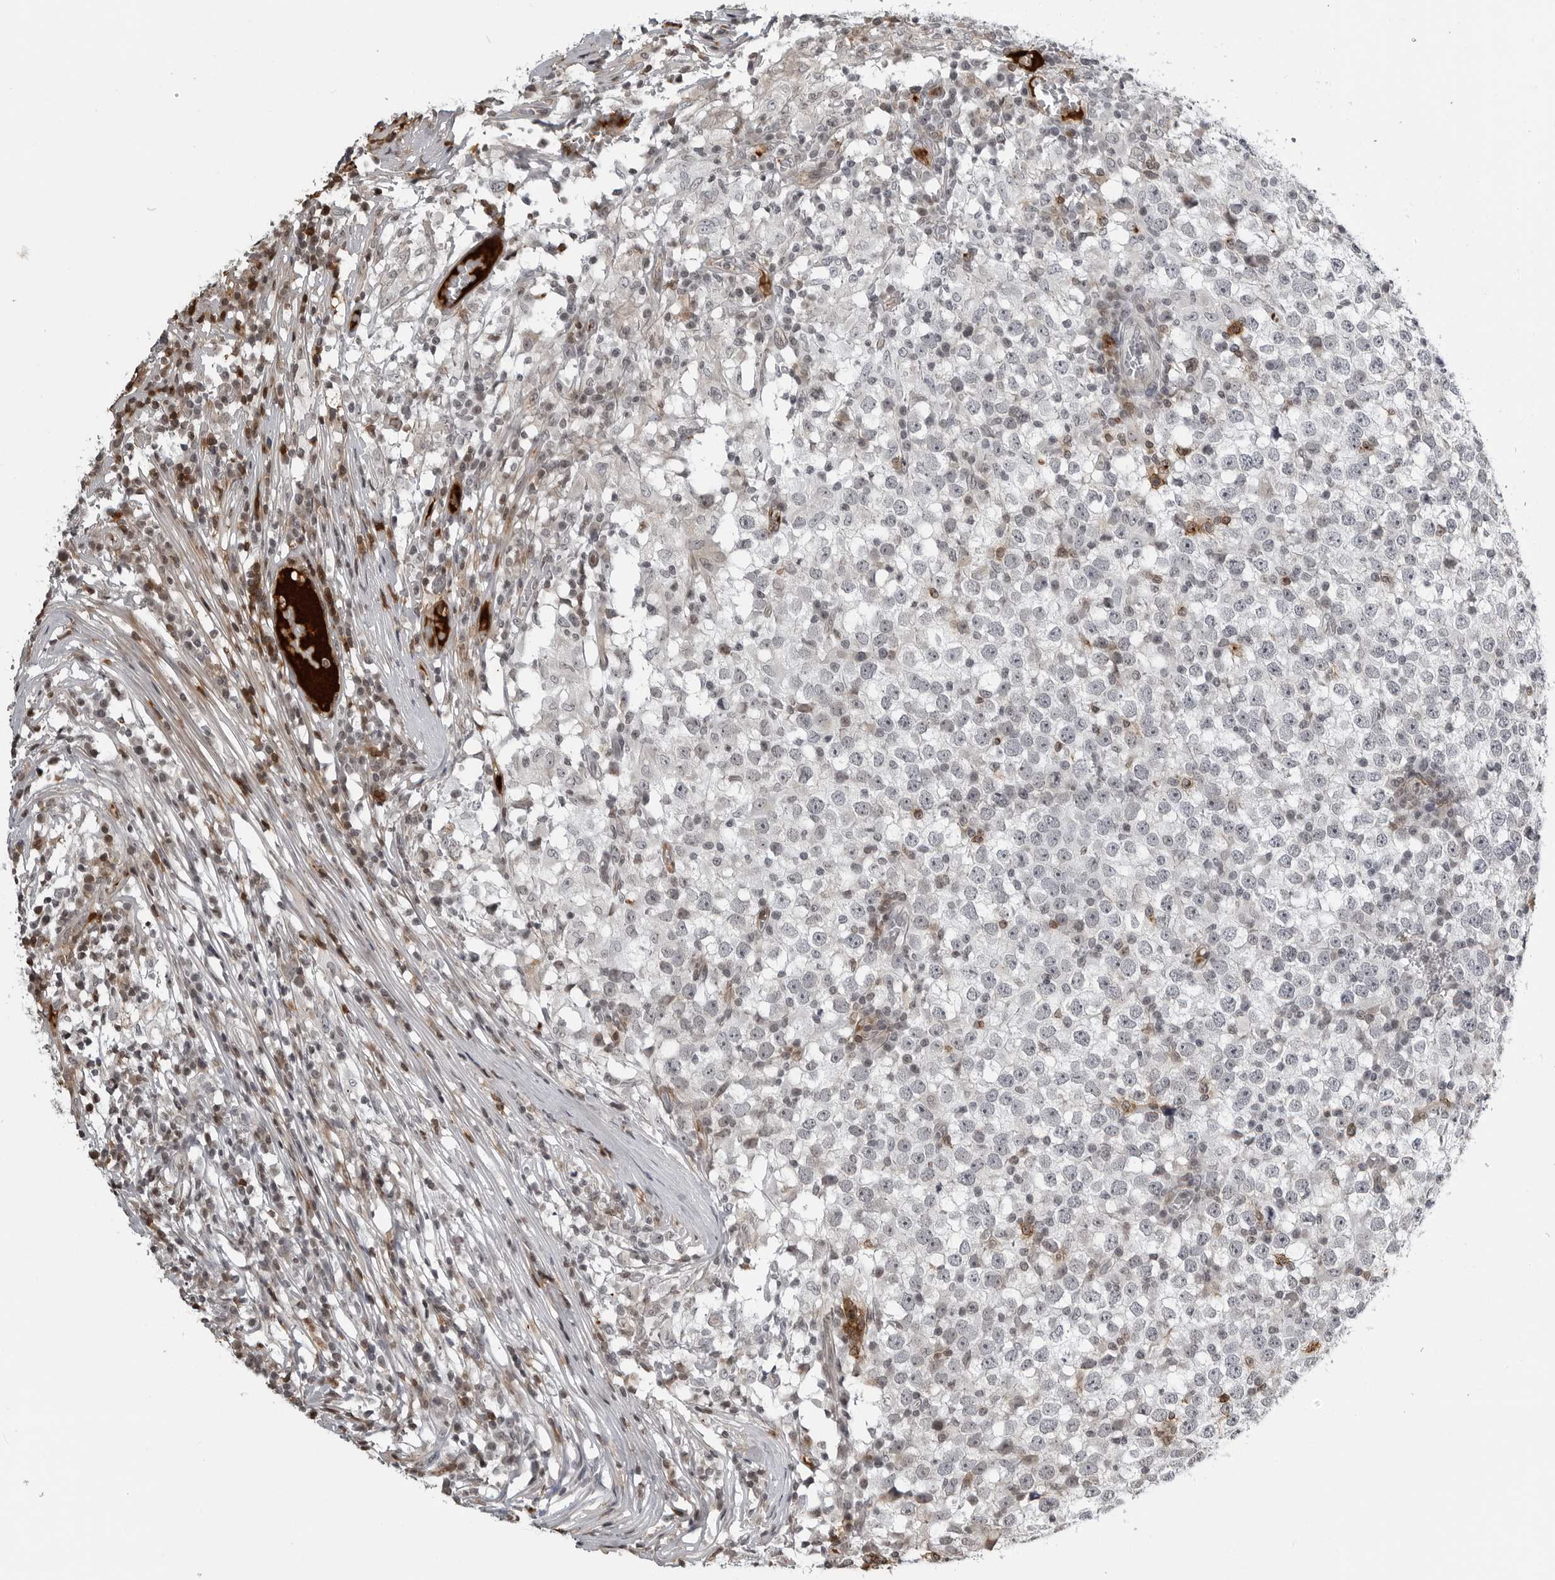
{"staining": {"intensity": "negative", "quantity": "none", "location": "none"}, "tissue": "testis cancer", "cell_type": "Tumor cells", "image_type": "cancer", "snomed": [{"axis": "morphology", "description": "Seminoma, NOS"}, {"axis": "topography", "description": "Testis"}], "caption": "High power microscopy micrograph of an immunohistochemistry photomicrograph of testis cancer (seminoma), revealing no significant positivity in tumor cells.", "gene": "CXCR5", "patient": {"sex": "male", "age": 65}}